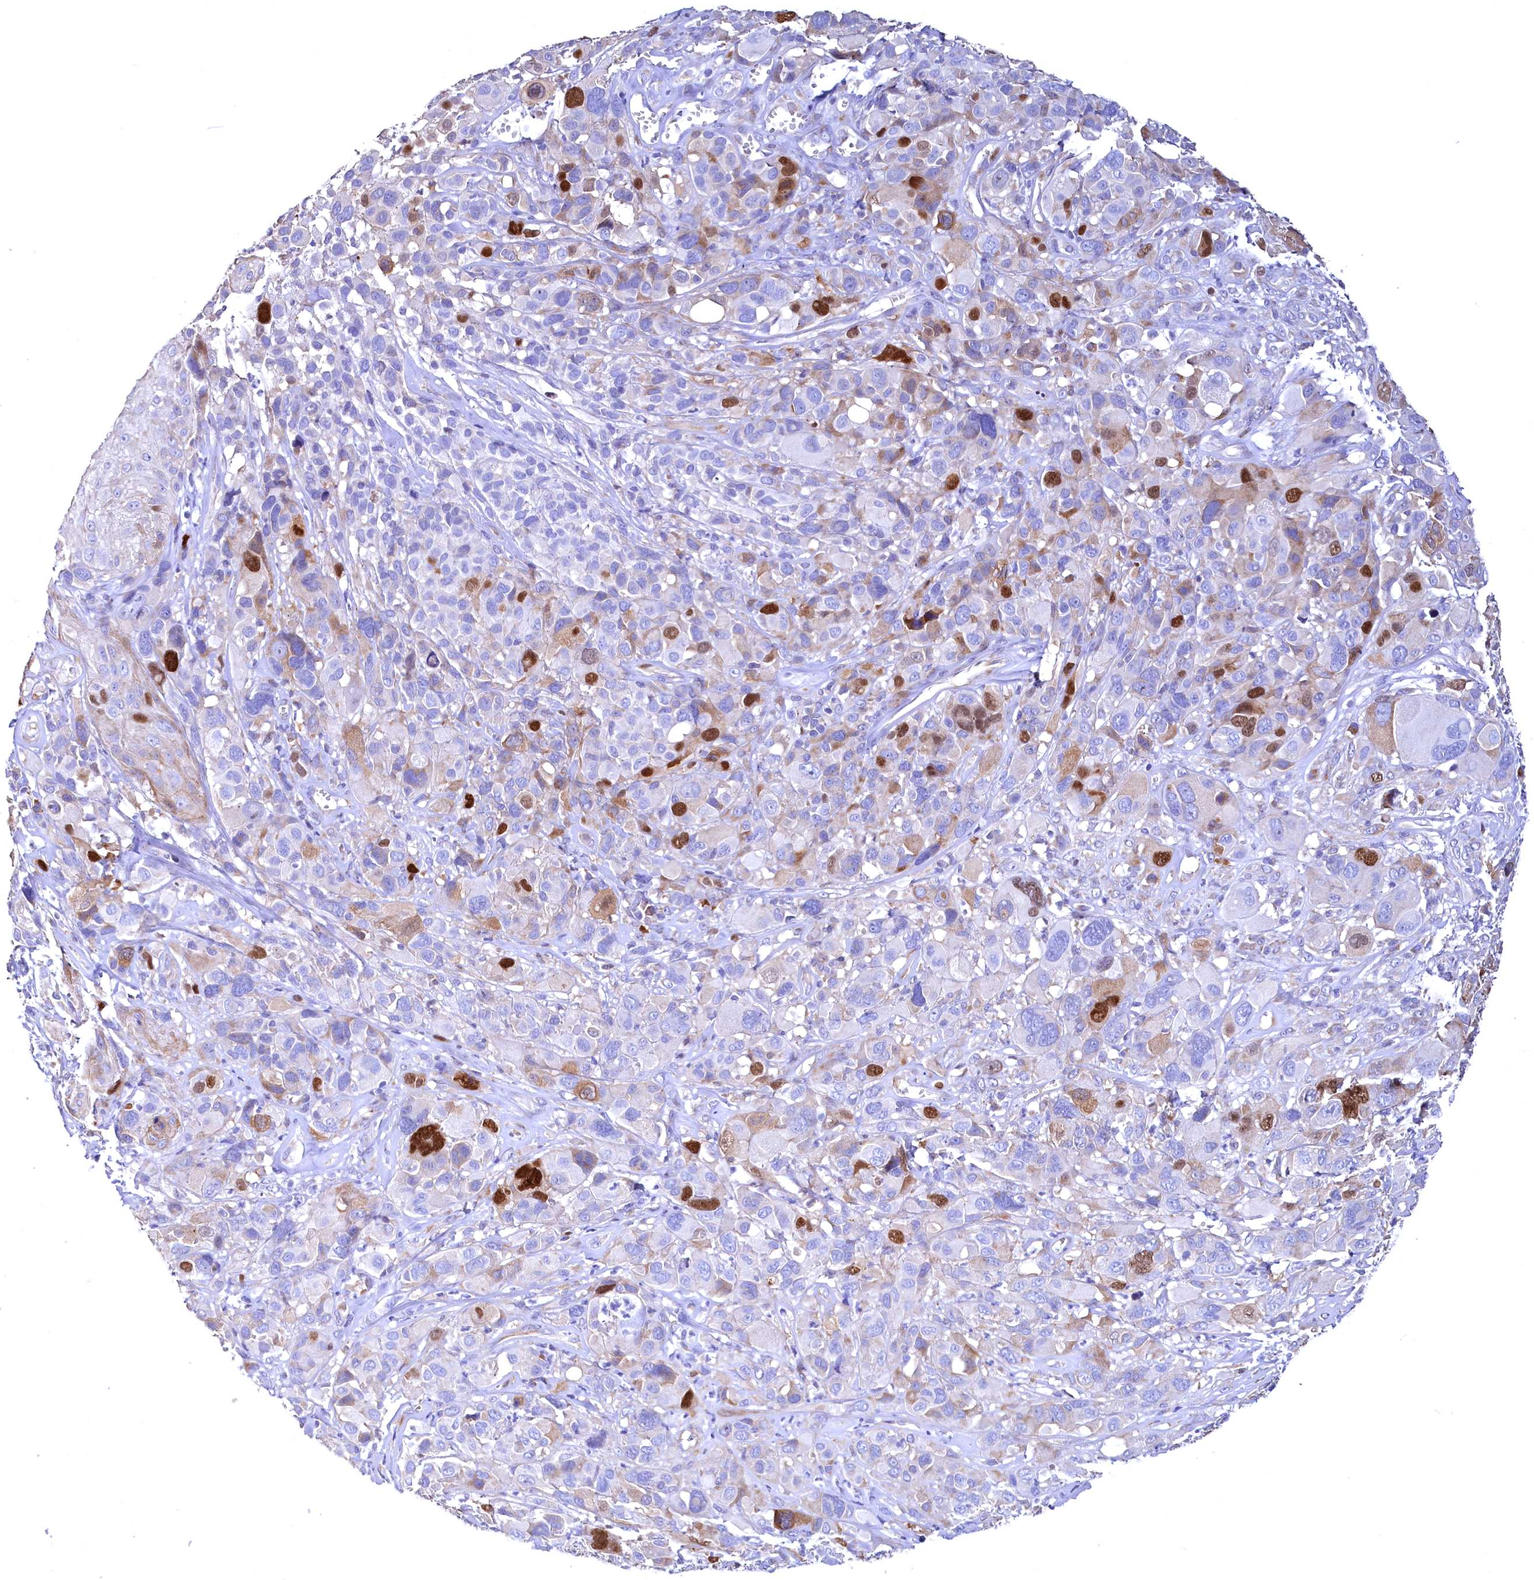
{"staining": {"intensity": "strong", "quantity": "<25%", "location": "nuclear"}, "tissue": "melanoma", "cell_type": "Tumor cells", "image_type": "cancer", "snomed": [{"axis": "morphology", "description": "Malignant melanoma, NOS"}, {"axis": "topography", "description": "Skin of trunk"}], "caption": "A histopathology image showing strong nuclear positivity in approximately <25% of tumor cells in malignant melanoma, as visualized by brown immunohistochemical staining.", "gene": "WNT8A", "patient": {"sex": "male", "age": 71}}